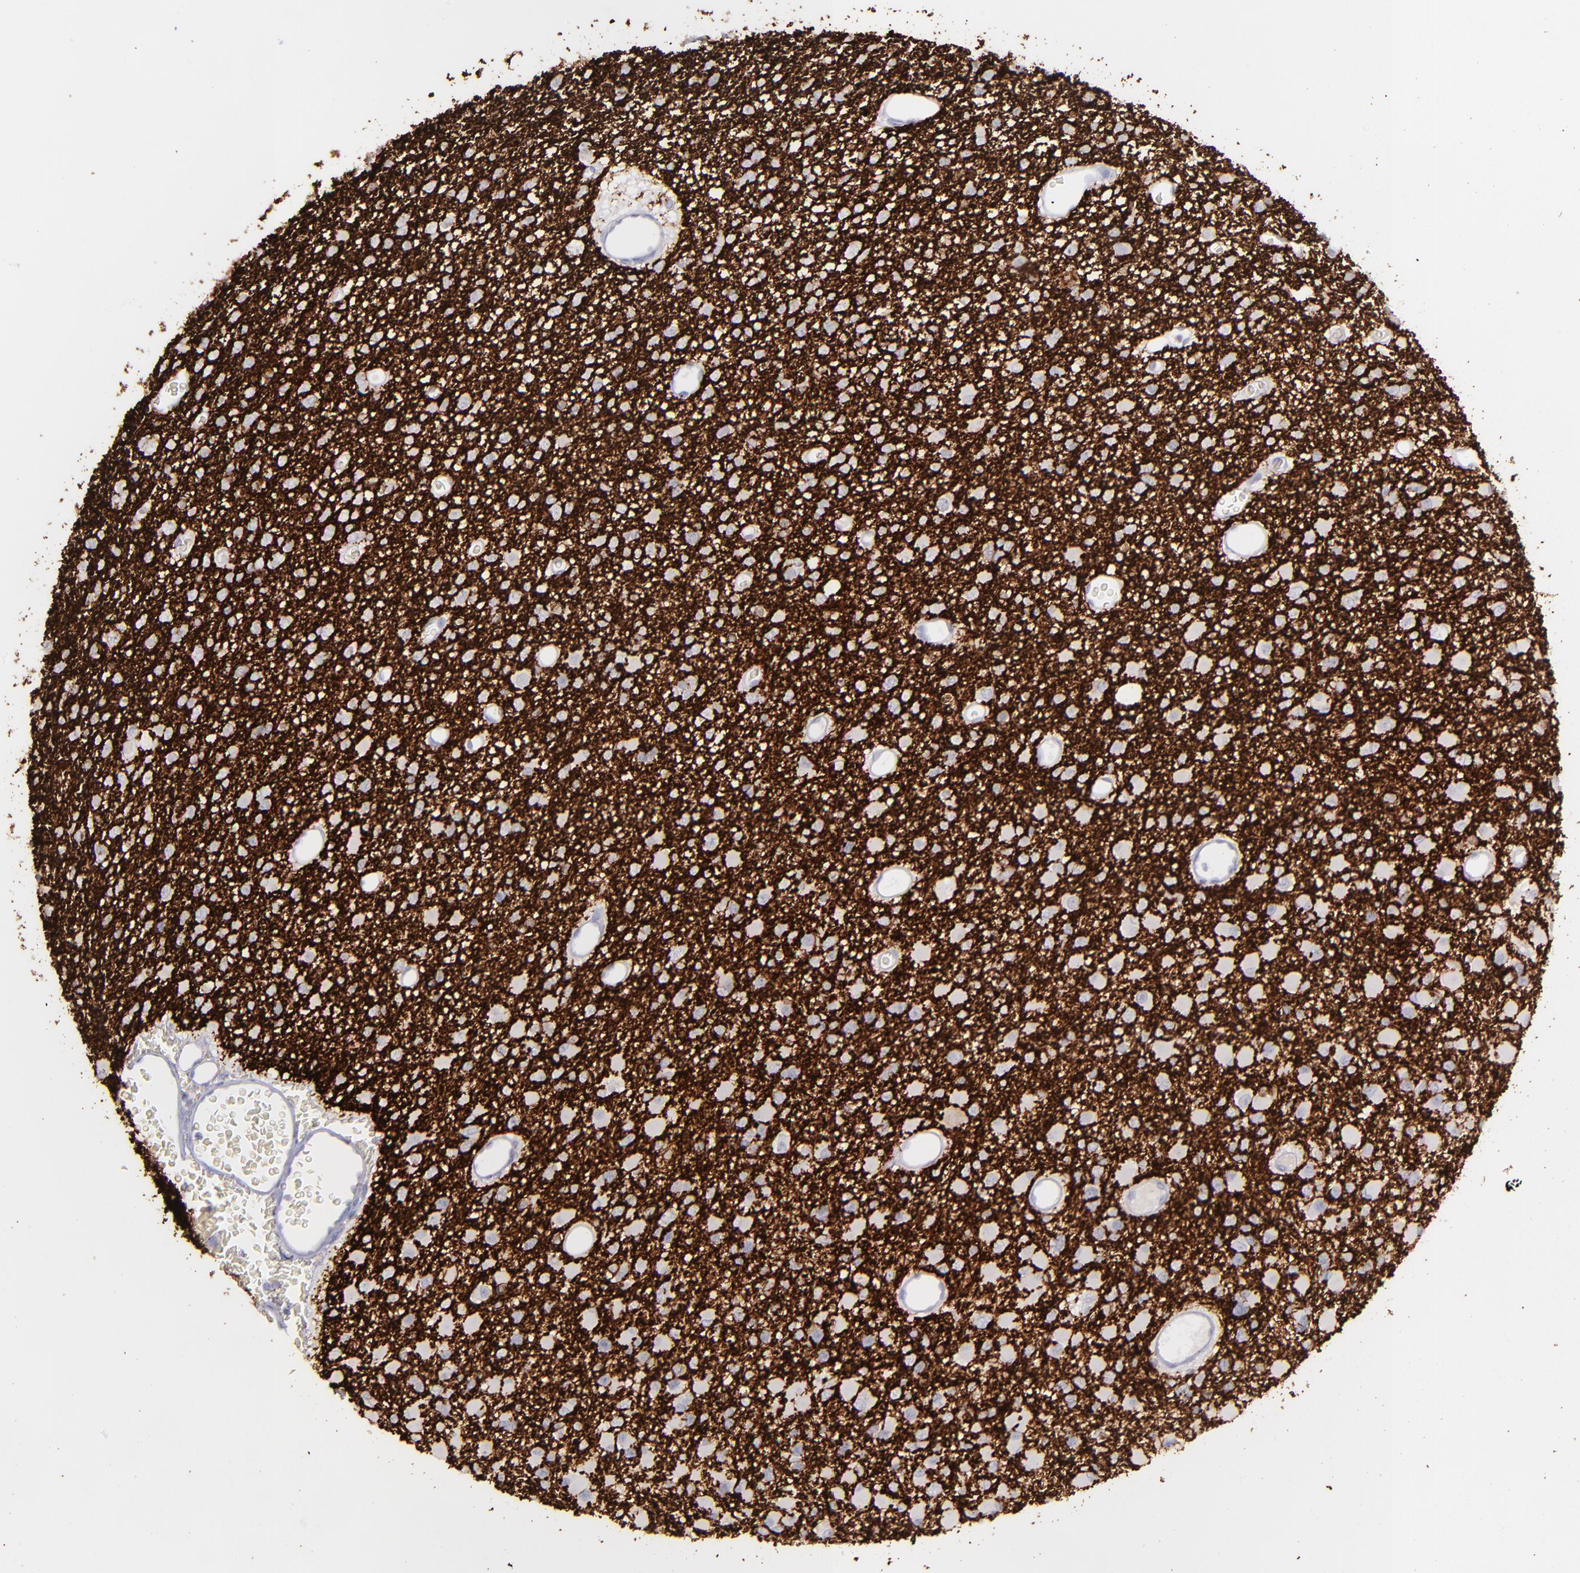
{"staining": {"intensity": "negative", "quantity": "none", "location": "none"}, "tissue": "glioma", "cell_type": "Tumor cells", "image_type": "cancer", "snomed": [{"axis": "morphology", "description": "Glioma, malignant, Low grade"}, {"axis": "topography", "description": "Brain"}], "caption": "IHC photomicrograph of malignant low-grade glioma stained for a protein (brown), which displays no staining in tumor cells.", "gene": "SNAP25", "patient": {"sex": "male", "age": 42}}